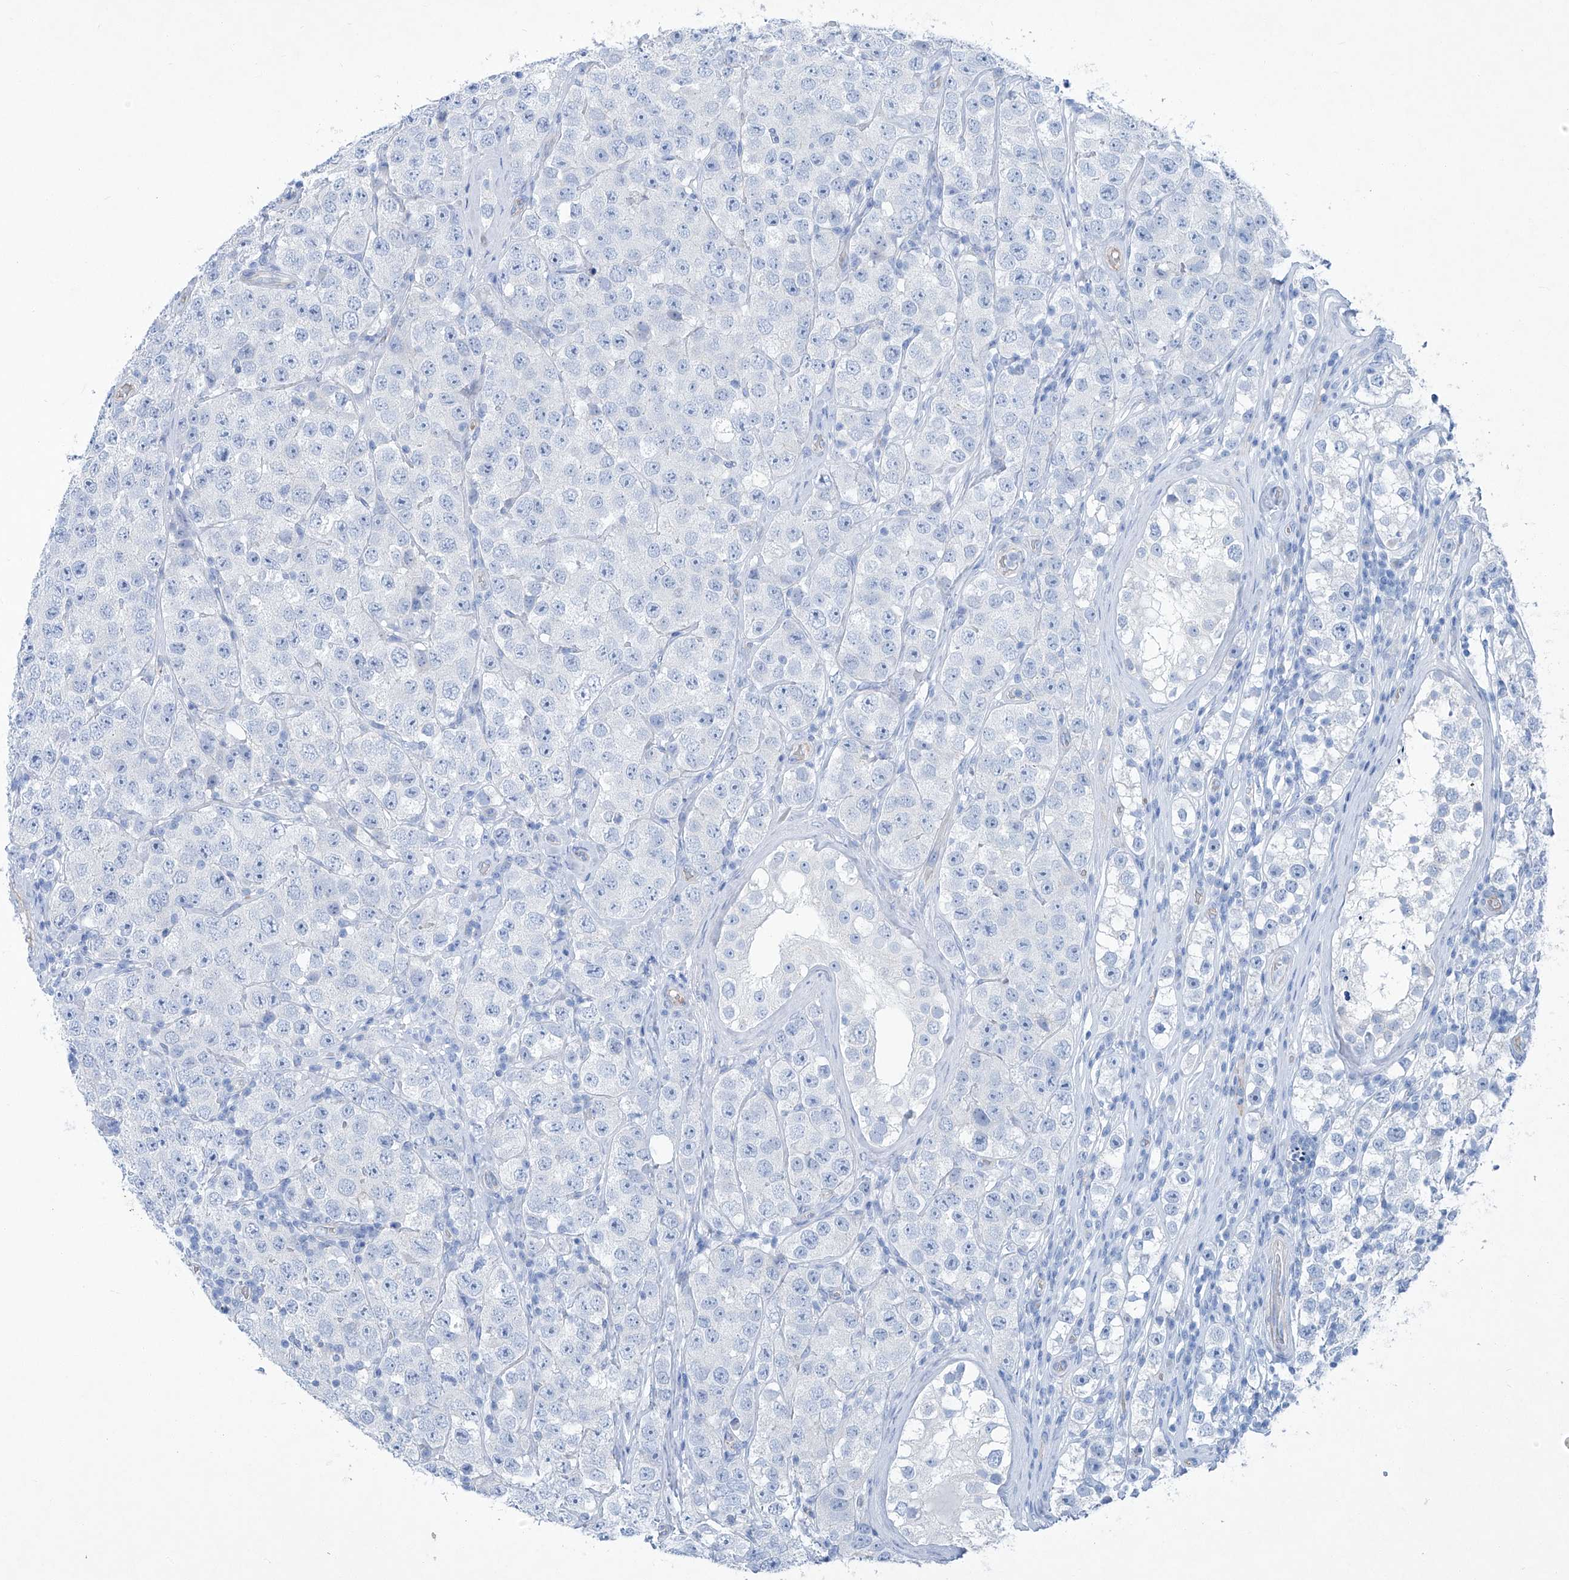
{"staining": {"intensity": "negative", "quantity": "none", "location": "none"}, "tissue": "testis cancer", "cell_type": "Tumor cells", "image_type": "cancer", "snomed": [{"axis": "morphology", "description": "Seminoma, NOS"}, {"axis": "morphology", "description": "Carcinoma, Embryonal, NOS"}, {"axis": "topography", "description": "Testis"}], "caption": "Immunohistochemistry (IHC) histopathology image of neoplastic tissue: testis cancer stained with DAB reveals no significant protein staining in tumor cells.", "gene": "MAGI1", "patient": {"sex": "male", "age": 28}}